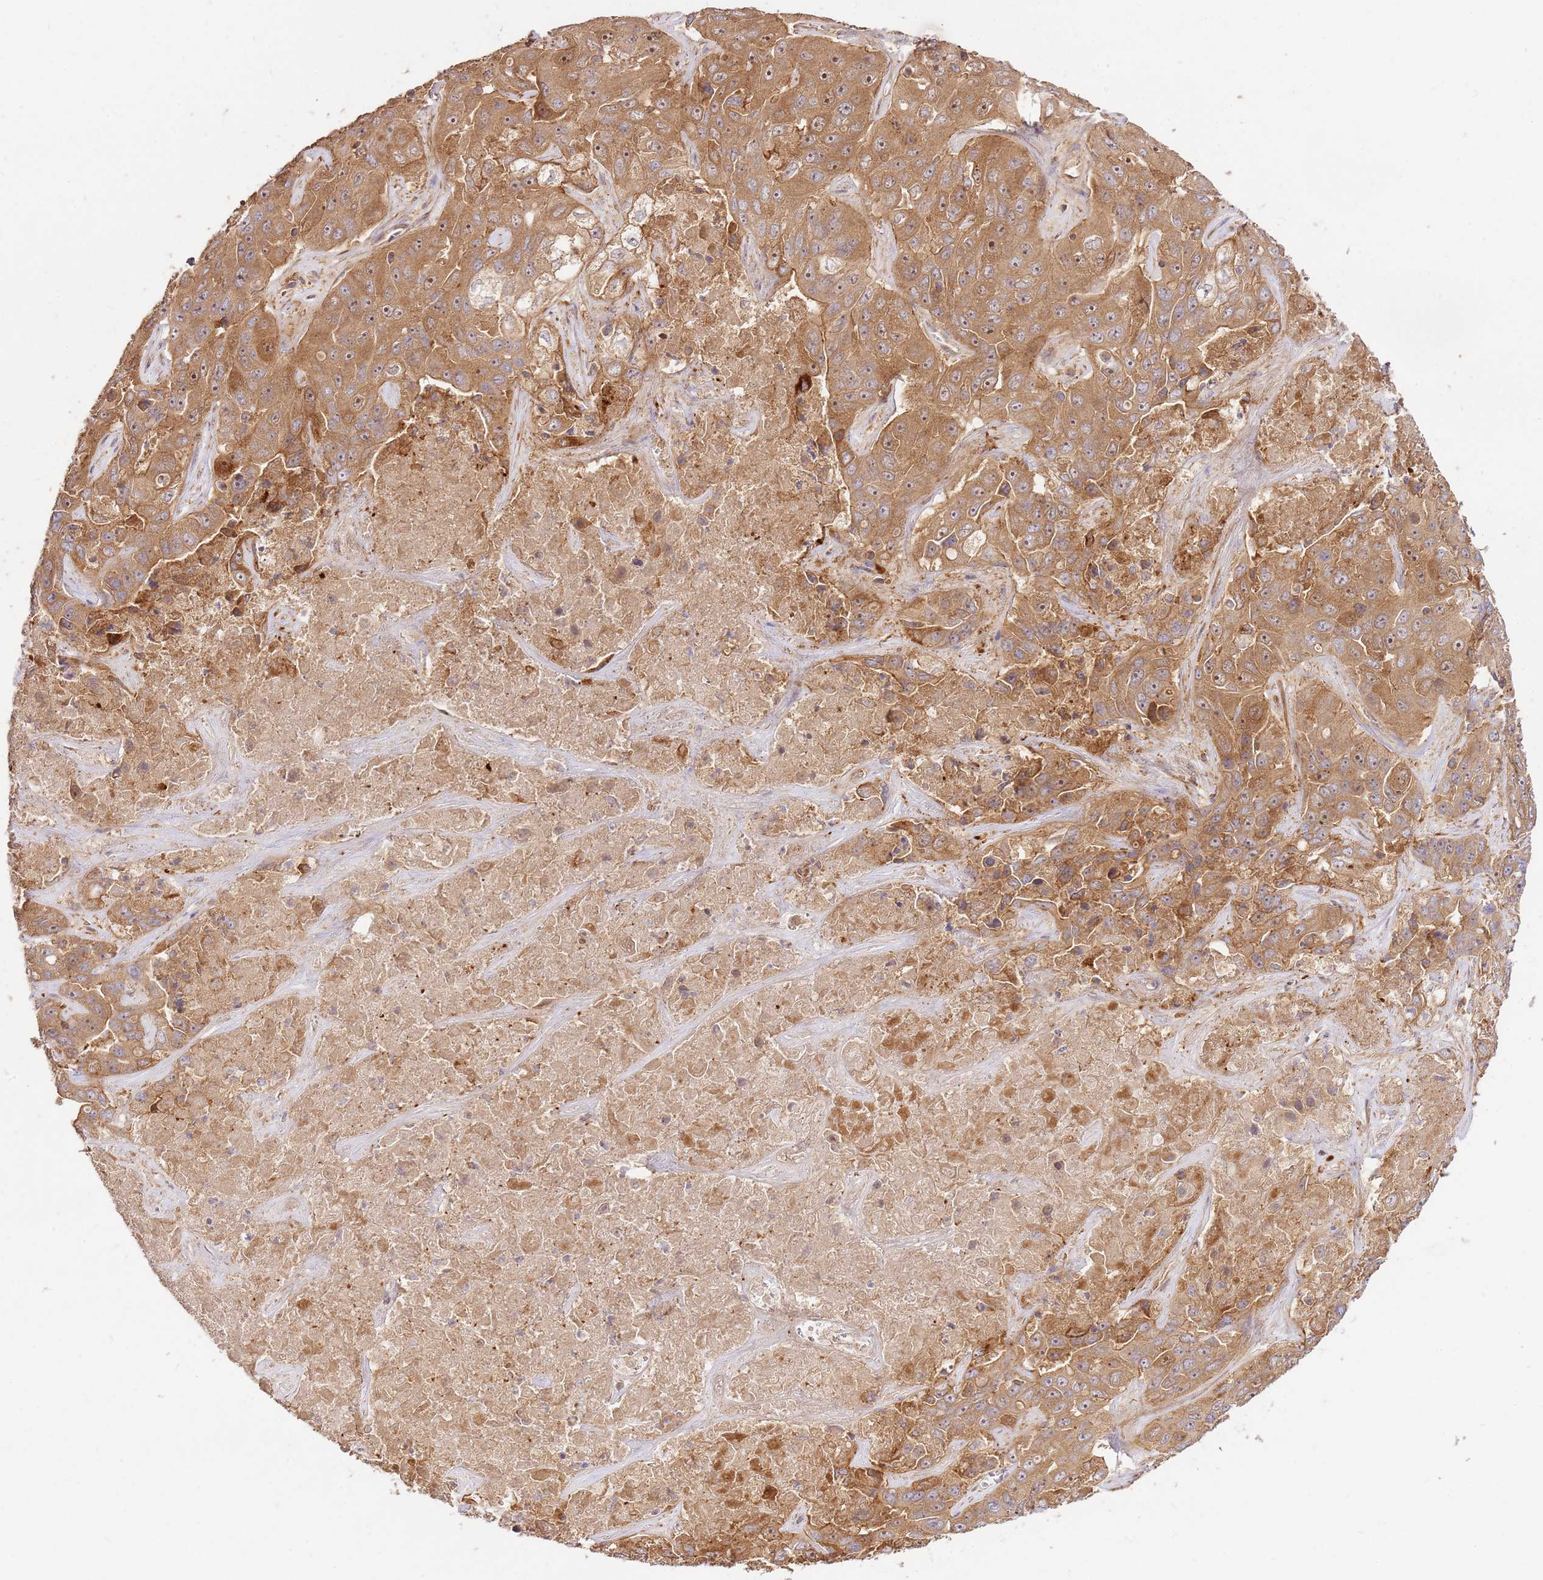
{"staining": {"intensity": "moderate", "quantity": ">75%", "location": "cytoplasmic/membranous,nuclear"}, "tissue": "liver cancer", "cell_type": "Tumor cells", "image_type": "cancer", "snomed": [{"axis": "morphology", "description": "Cholangiocarcinoma"}, {"axis": "topography", "description": "Liver"}], "caption": "A brown stain labels moderate cytoplasmic/membranous and nuclear positivity of a protein in cholangiocarcinoma (liver) tumor cells. (Stains: DAB in brown, nuclei in blue, Microscopy: brightfield microscopy at high magnification).", "gene": "GAREM1", "patient": {"sex": "female", "age": 52}}